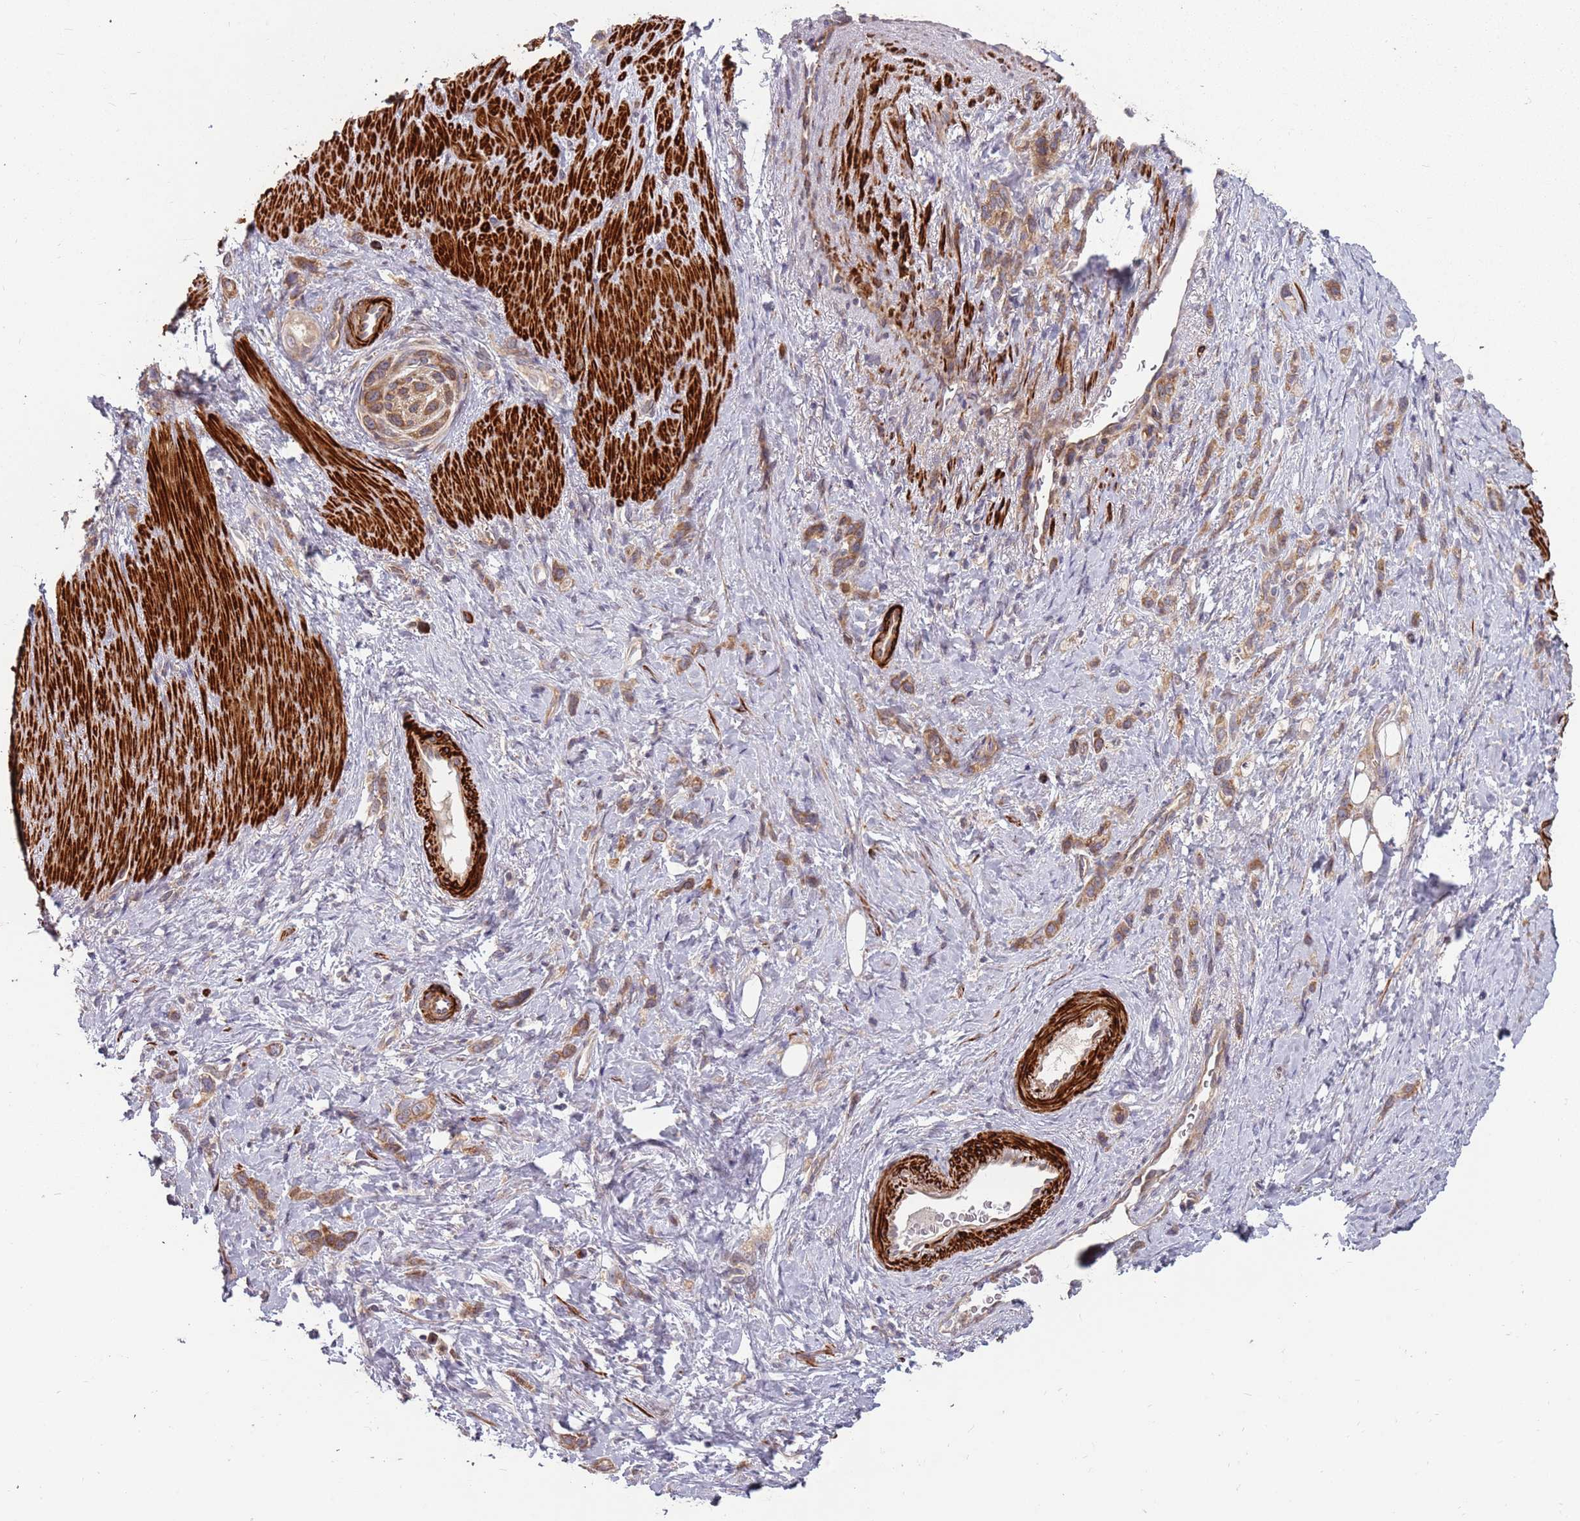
{"staining": {"intensity": "moderate", "quantity": ">75%", "location": "cytoplasmic/membranous"}, "tissue": "stomach cancer", "cell_type": "Tumor cells", "image_type": "cancer", "snomed": [{"axis": "morphology", "description": "Adenocarcinoma, NOS"}, {"axis": "topography", "description": "Stomach"}], "caption": "Human stomach adenocarcinoma stained with a brown dye exhibits moderate cytoplasmic/membranous positive positivity in about >75% of tumor cells.", "gene": "PLD6", "patient": {"sex": "female", "age": 65}}